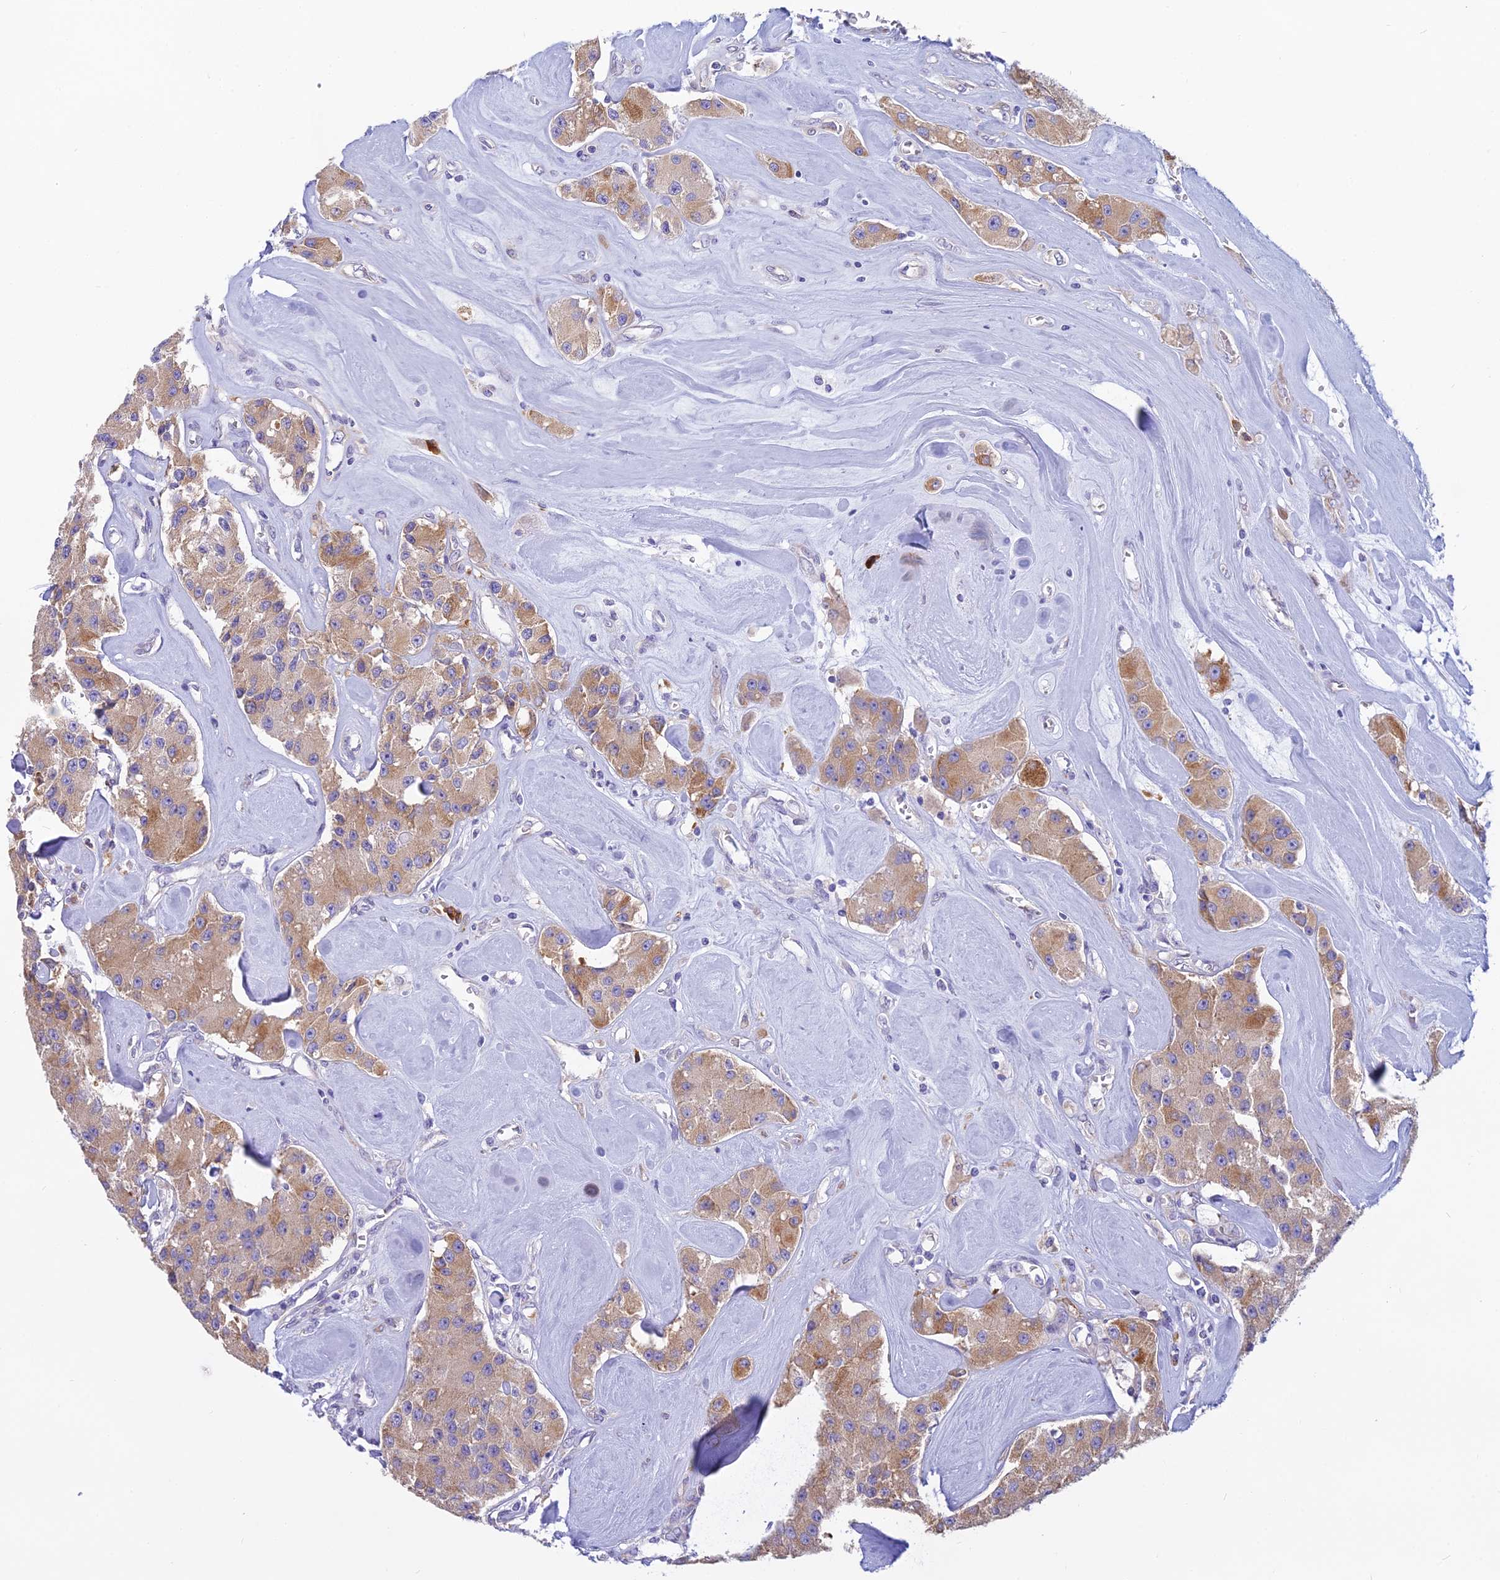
{"staining": {"intensity": "moderate", "quantity": ">75%", "location": "cytoplasmic/membranous"}, "tissue": "carcinoid", "cell_type": "Tumor cells", "image_type": "cancer", "snomed": [{"axis": "morphology", "description": "Carcinoid, malignant, NOS"}, {"axis": "topography", "description": "Pancreas"}], "caption": "Immunohistochemical staining of carcinoid (malignant) shows medium levels of moderate cytoplasmic/membranous protein positivity in approximately >75% of tumor cells. The staining was performed using DAB (3,3'-diaminobenzidine) to visualize the protein expression in brown, while the nuclei were stained in blue with hematoxylin (Magnification: 20x).", "gene": "HM13", "patient": {"sex": "male", "age": 41}}